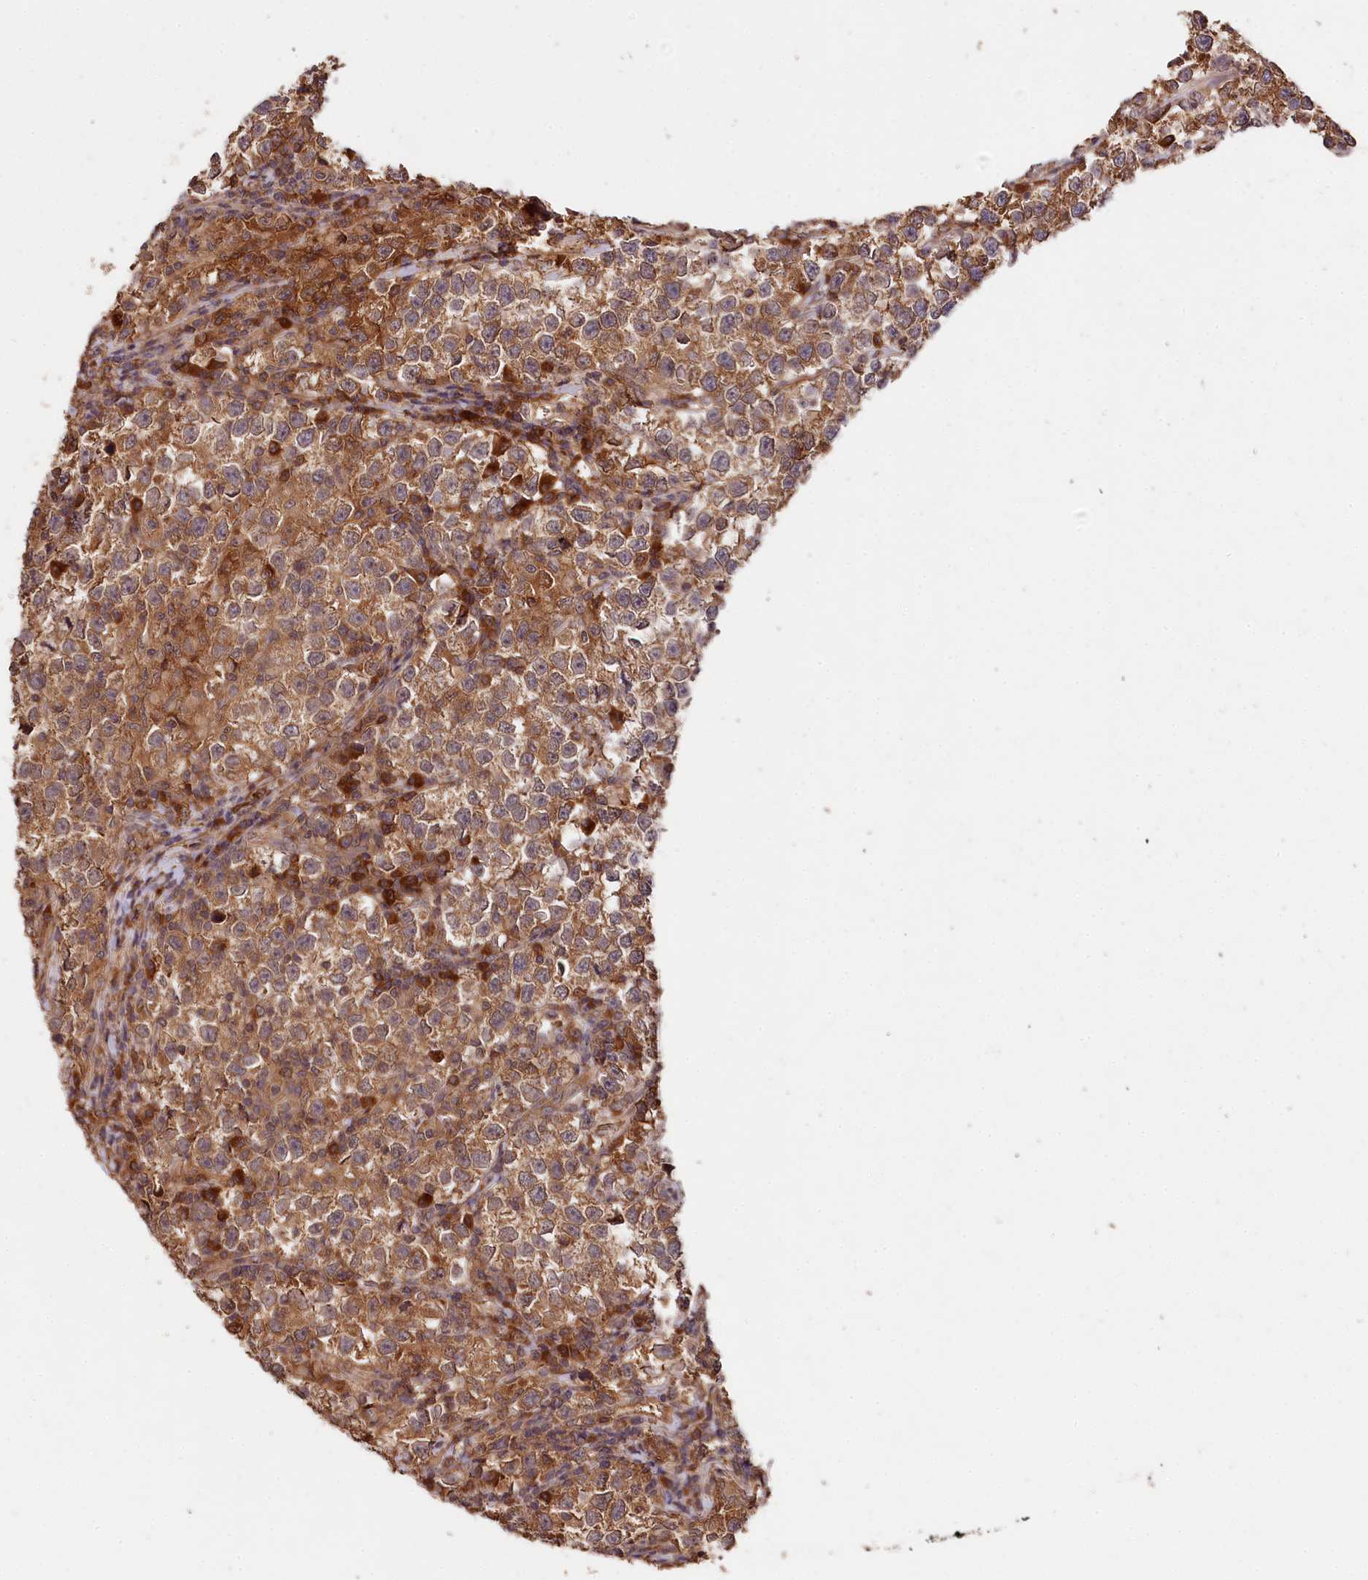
{"staining": {"intensity": "moderate", "quantity": ">75%", "location": "cytoplasmic/membranous"}, "tissue": "testis cancer", "cell_type": "Tumor cells", "image_type": "cancer", "snomed": [{"axis": "morphology", "description": "Normal tissue, NOS"}, {"axis": "morphology", "description": "Seminoma, NOS"}, {"axis": "topography", "description": "Testis"}], "caption": "Approximately >75% of tumor cells in human seminoma (testis) show moderate cytoplasmic/membranous protein staining as visualized by brown immunohistochemical staining.", "gene": "MCF2L2", "patient": {"sex": "male", "age": 43}}